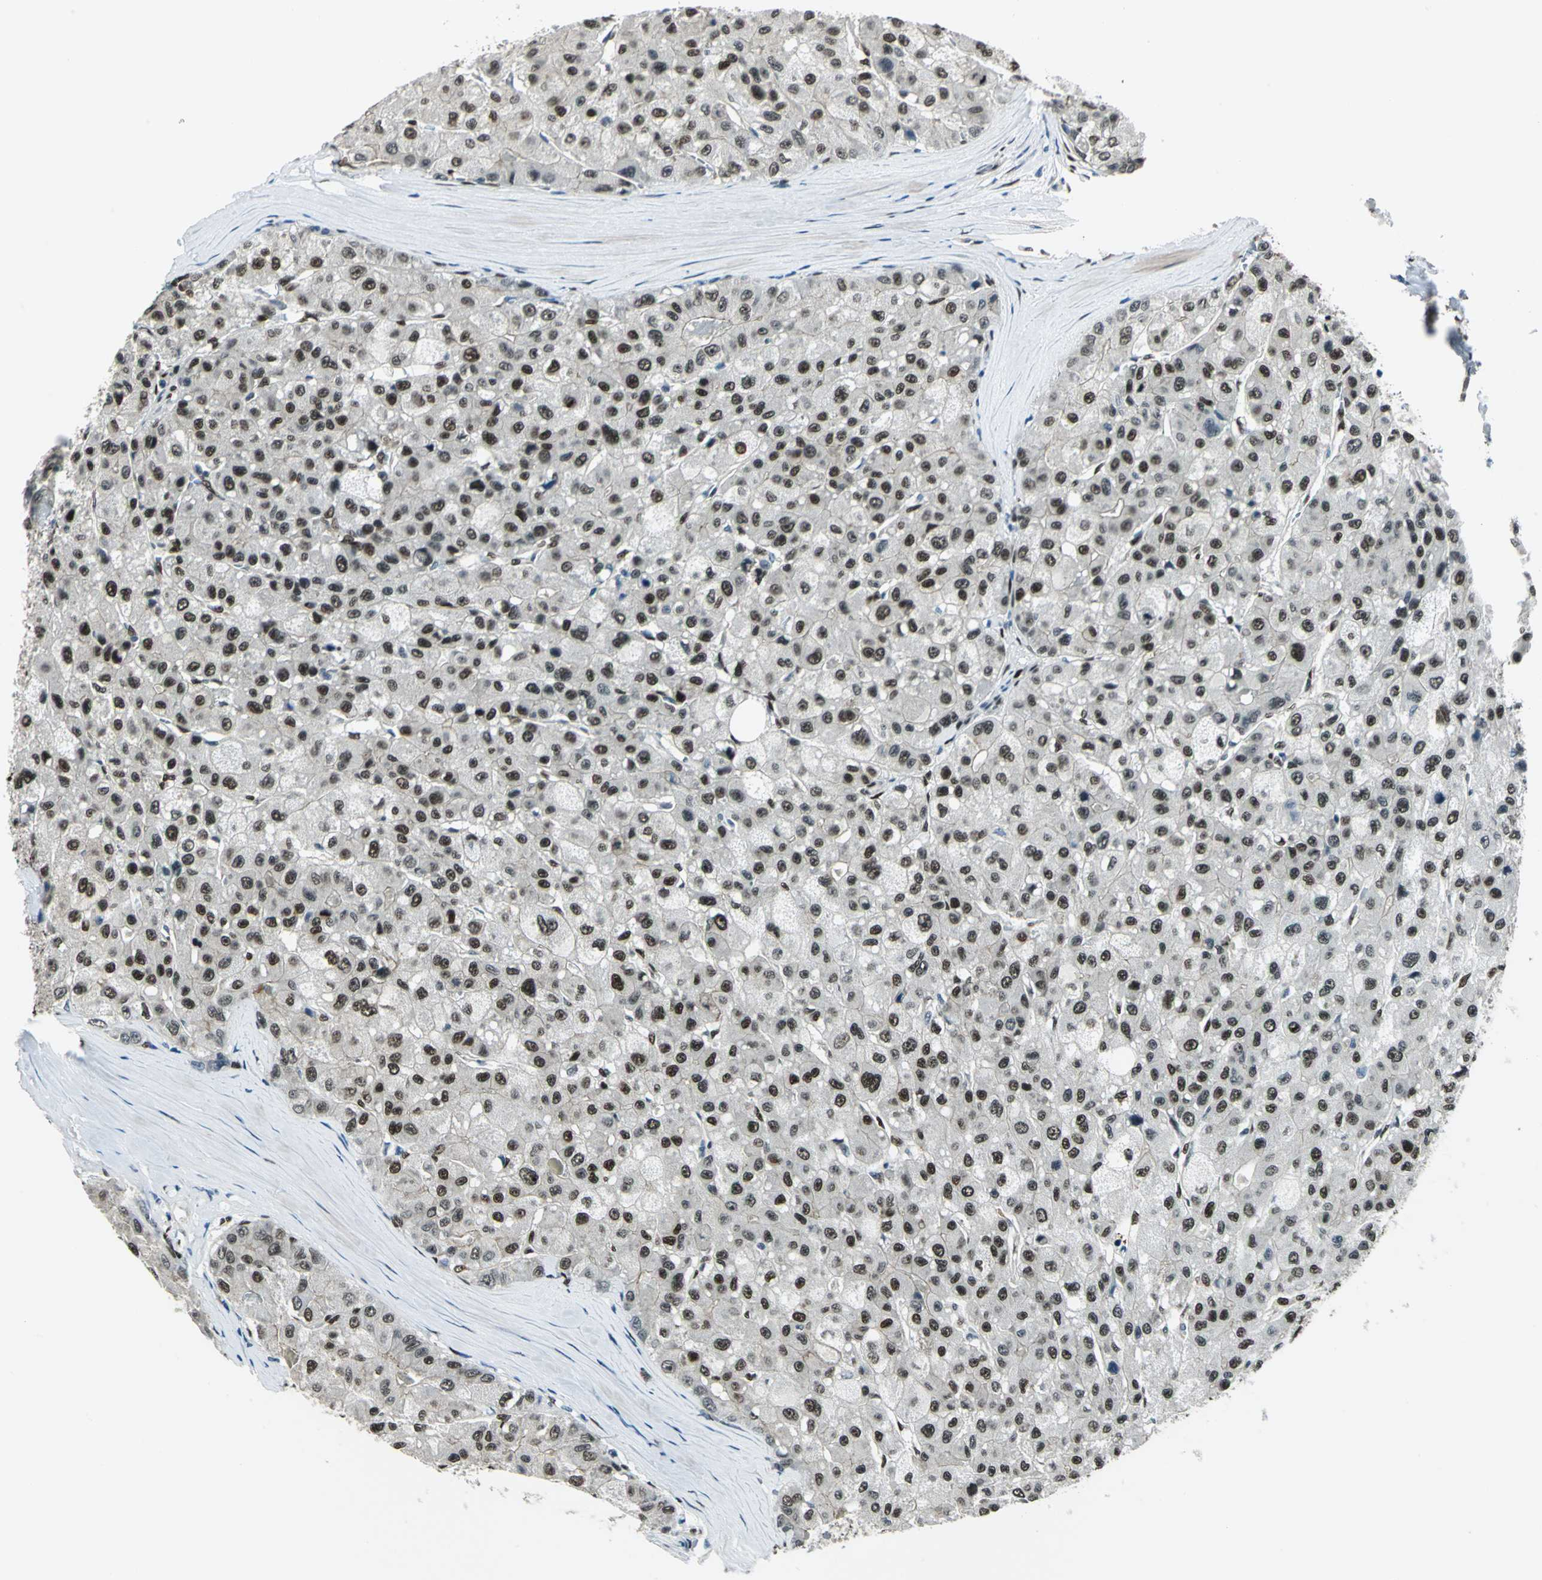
{"staining": {"intensity": "strong", "quantity": ">75%", "location": "cytoplasmic/membranous,nuclear"}, "tissue": "liver cancer", "cell_type": "Tumor cells", "image_type": "cancer", "snomed": [{"axis": "morphology", "description": "Carcinoma, Hepatocellular, NOS"}, {"axis": "topography", "description": "Liver"}], "caption": "About >75% of tumor cells in human liver cancer display strong cytoplasmic/membranous and nuclear protein positivity as visualized by brown immunohistochemical staining.", "gene": "NFIA", "patient": {"sex": "male", "age": 80}}